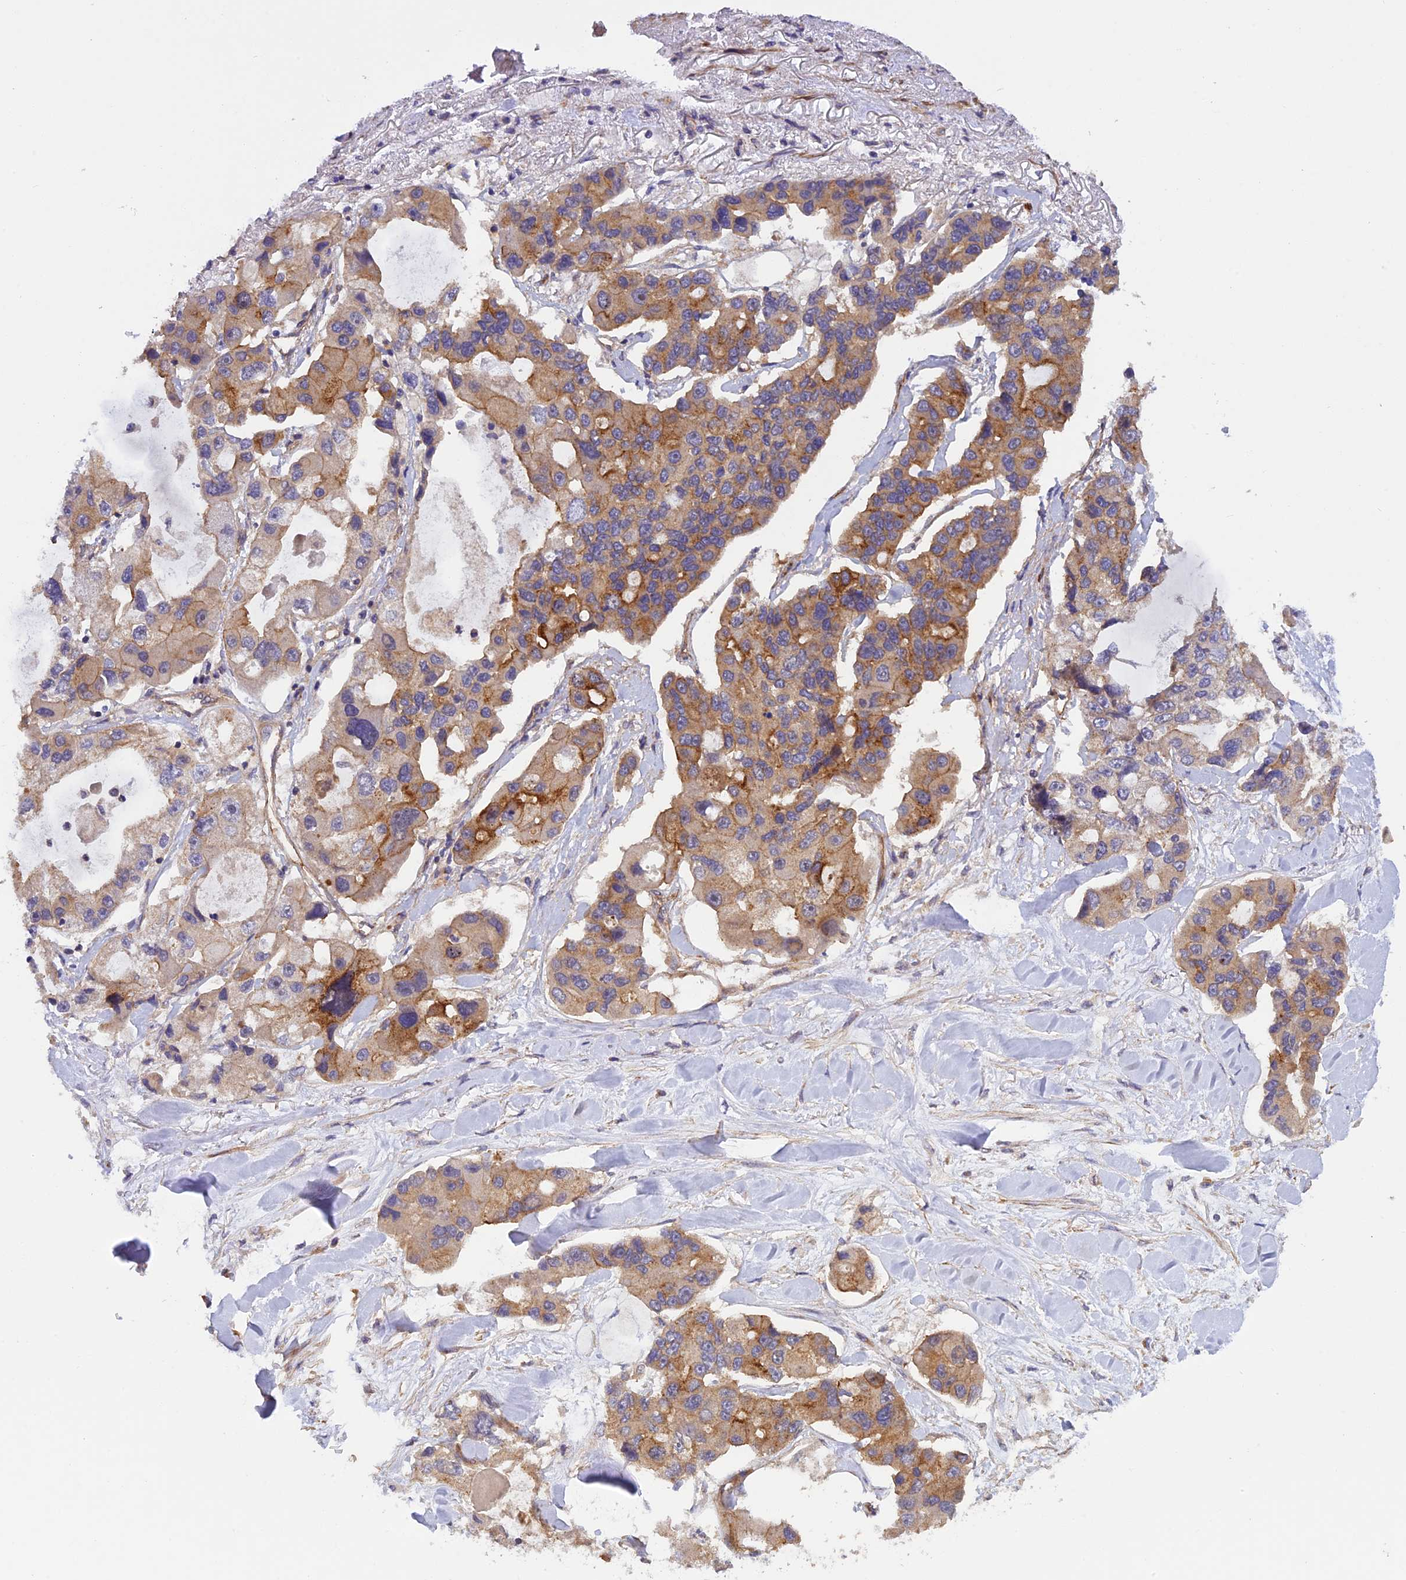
{"staining": {"intensity": "moderate", "quantity": ">75%", "location": "cytoplasmic/membranous"}, "tissue": "lung cancer", "cell_type": "Tumor cells", "image_type": "cancer", "snomed": [{"axis": "morphology", "description": "Adenocarcinoma, NOS"}, {"axis": "topography", "description": "Lung"}], "caption": "An immunohistochemistry (IHC) image of tumor tissue is shown. Protein staining in brown labels moderate cytoplasmic/membranous positivity in lung cancer within tumor cells.", "gene": "ADAMTS15", "patient": {"sex": "female", "age": 54}}